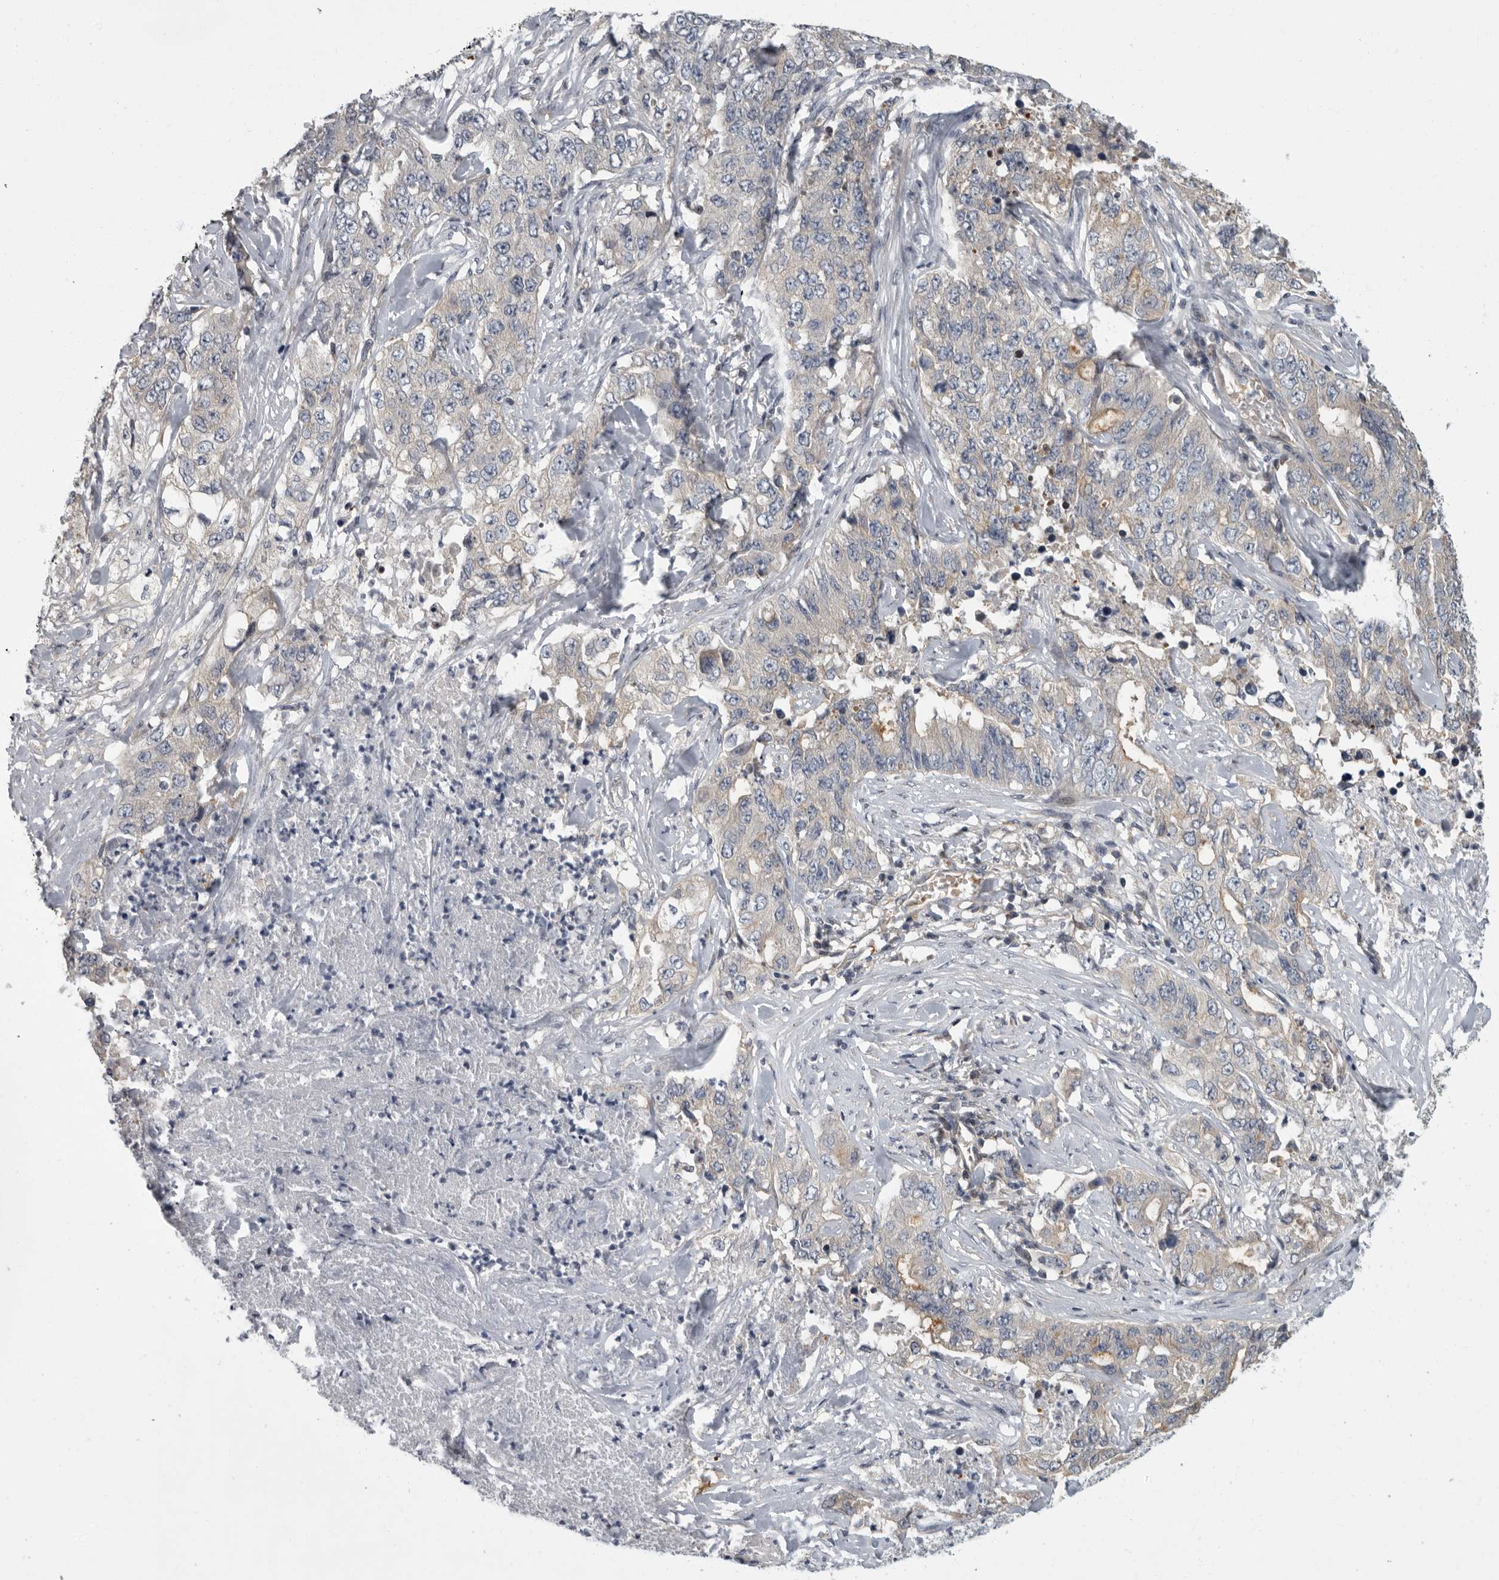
{"staining": {"intensity": "negative", "quantity": "none", "location": "none"}, "tissue": "lung cancer", "cell_type": "Tumor cells", "image_type": "cancer", "snomed": [{"axis": "morphology", "description": "Adenocarcinoma, NOS"}, {"axis": "topography", "description": "Lung"}], "caption": "The immunohistochemistry histopathology image has no significant expression in tumor cells of lung cancer tissue.", "gene": "PDE7A", "patient": {"sex": "female", "age": 51}}